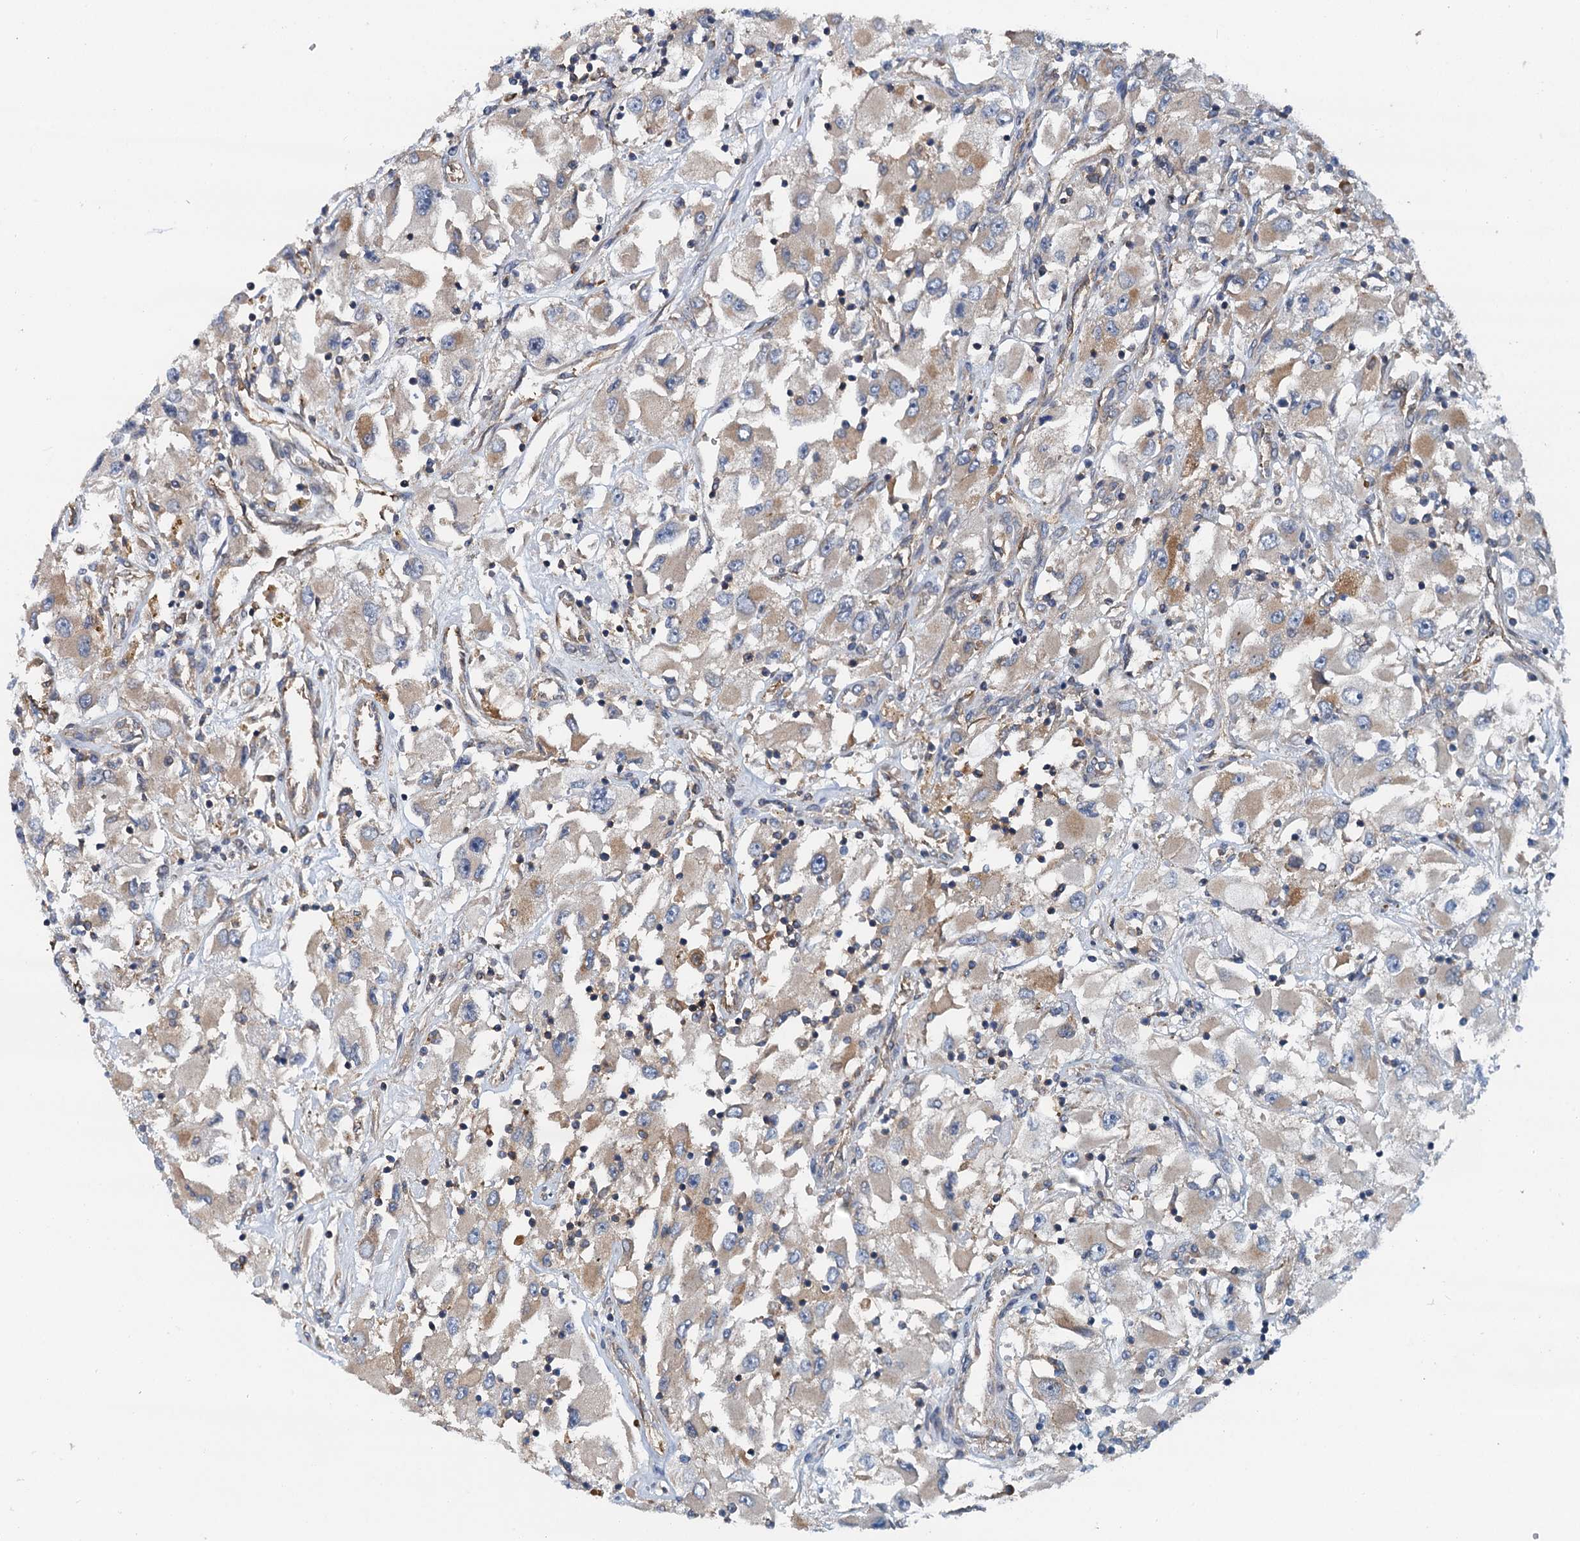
{"staining": {"intensity": "weak", "quantity": "25%-75%", "location": "cytoplasmic/membranous"}, "tissue": "renal cancer", "cell_type": "Tumor cells", "image_type": "cancer", "snomed": [{"axis": "morphology", "description": "Adenocarcinoma, NOS"}, {"axis": "topography", "description": "Kidney"}], "caption": "The micrograph demonstrates immunohistochemical staining of renal cancer (adenocarcinoma). There is weak cytoplasmic/membranous positivity is seen in approximately 25%-75% of tumor cells.", "gene": "ROGDI", "patient": {"sex": "female", "age": 52}}